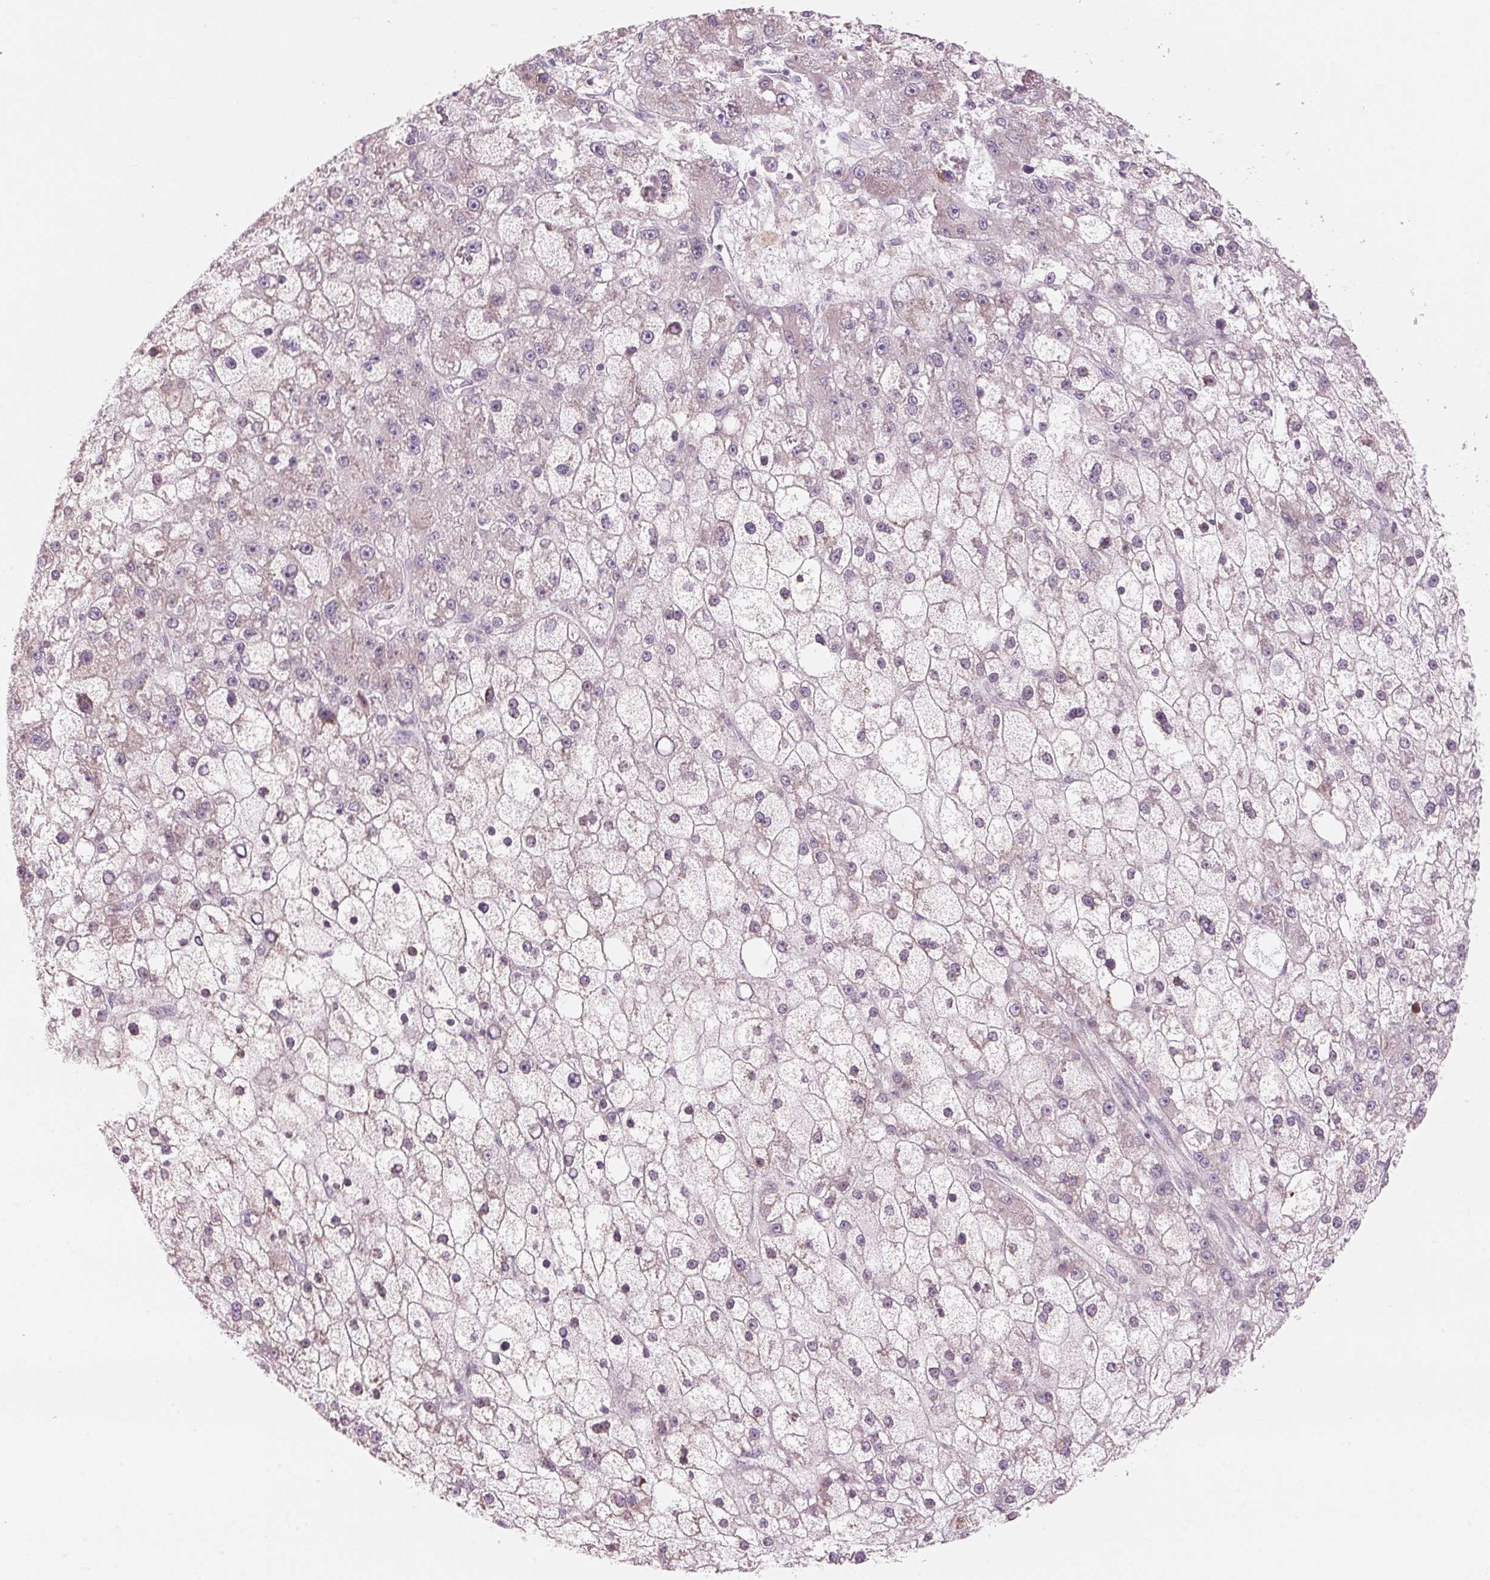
{"staining": {"intensity": "negative", "quantity": "none", "location": "none"}, "tissue": "liver cancer", "cell_type": "Tumor cells", "image_type": "cancer", "snomed": [{"axis": "morphology", "description": "Carcinoma, Hepatocellular, NOS"}, {"axis": "topography", "description": "Liver"}], "caption": "Immunohistochemical staining of hepatocellular carcinoma (liver) shows no significant positivity in tumor cells.", "gene": "GNMT", "patient": {"sex": "male", "age": 67}}